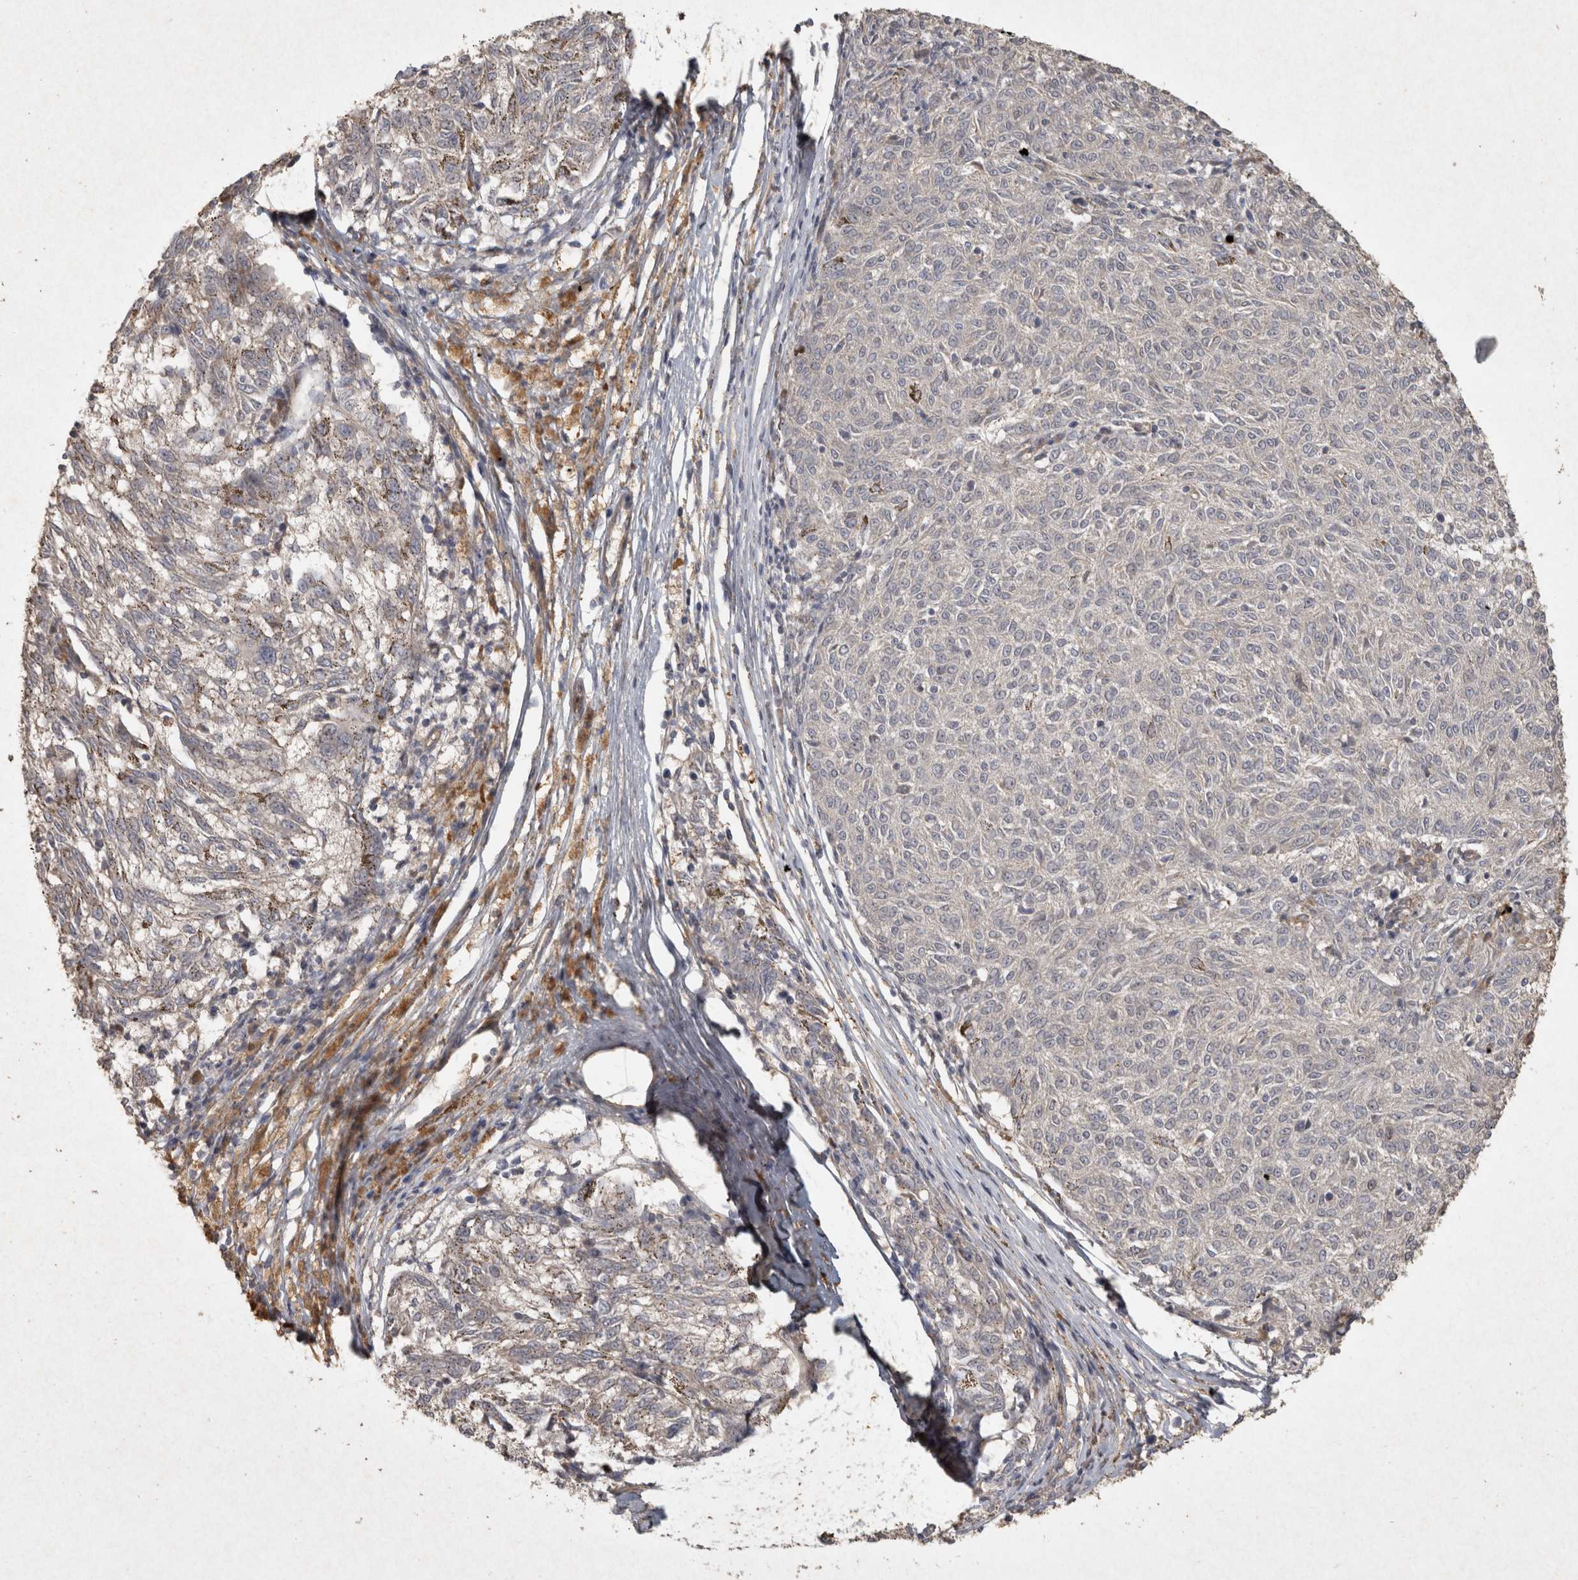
{"staining": {"intensity": "negative", "quantity": "none", "location": "none"}, "tissue": "melanoma", "cell_type": "Tumor cells", "image_type": "cancer", "snomed": [{"axis": "morphology", "description": "Malignant melanoma, NOS"}, {"axis": "topography", "description": "Skin"}], "caption": "Immunohistochemistry (IHC) histopathology image of neoplastic tissue: malignant melanoma stained with DAB exhibits no significant protein positivity in tumor cells.", "gene": "OSTN", "patient": {"sex": "female", "age": 72}}